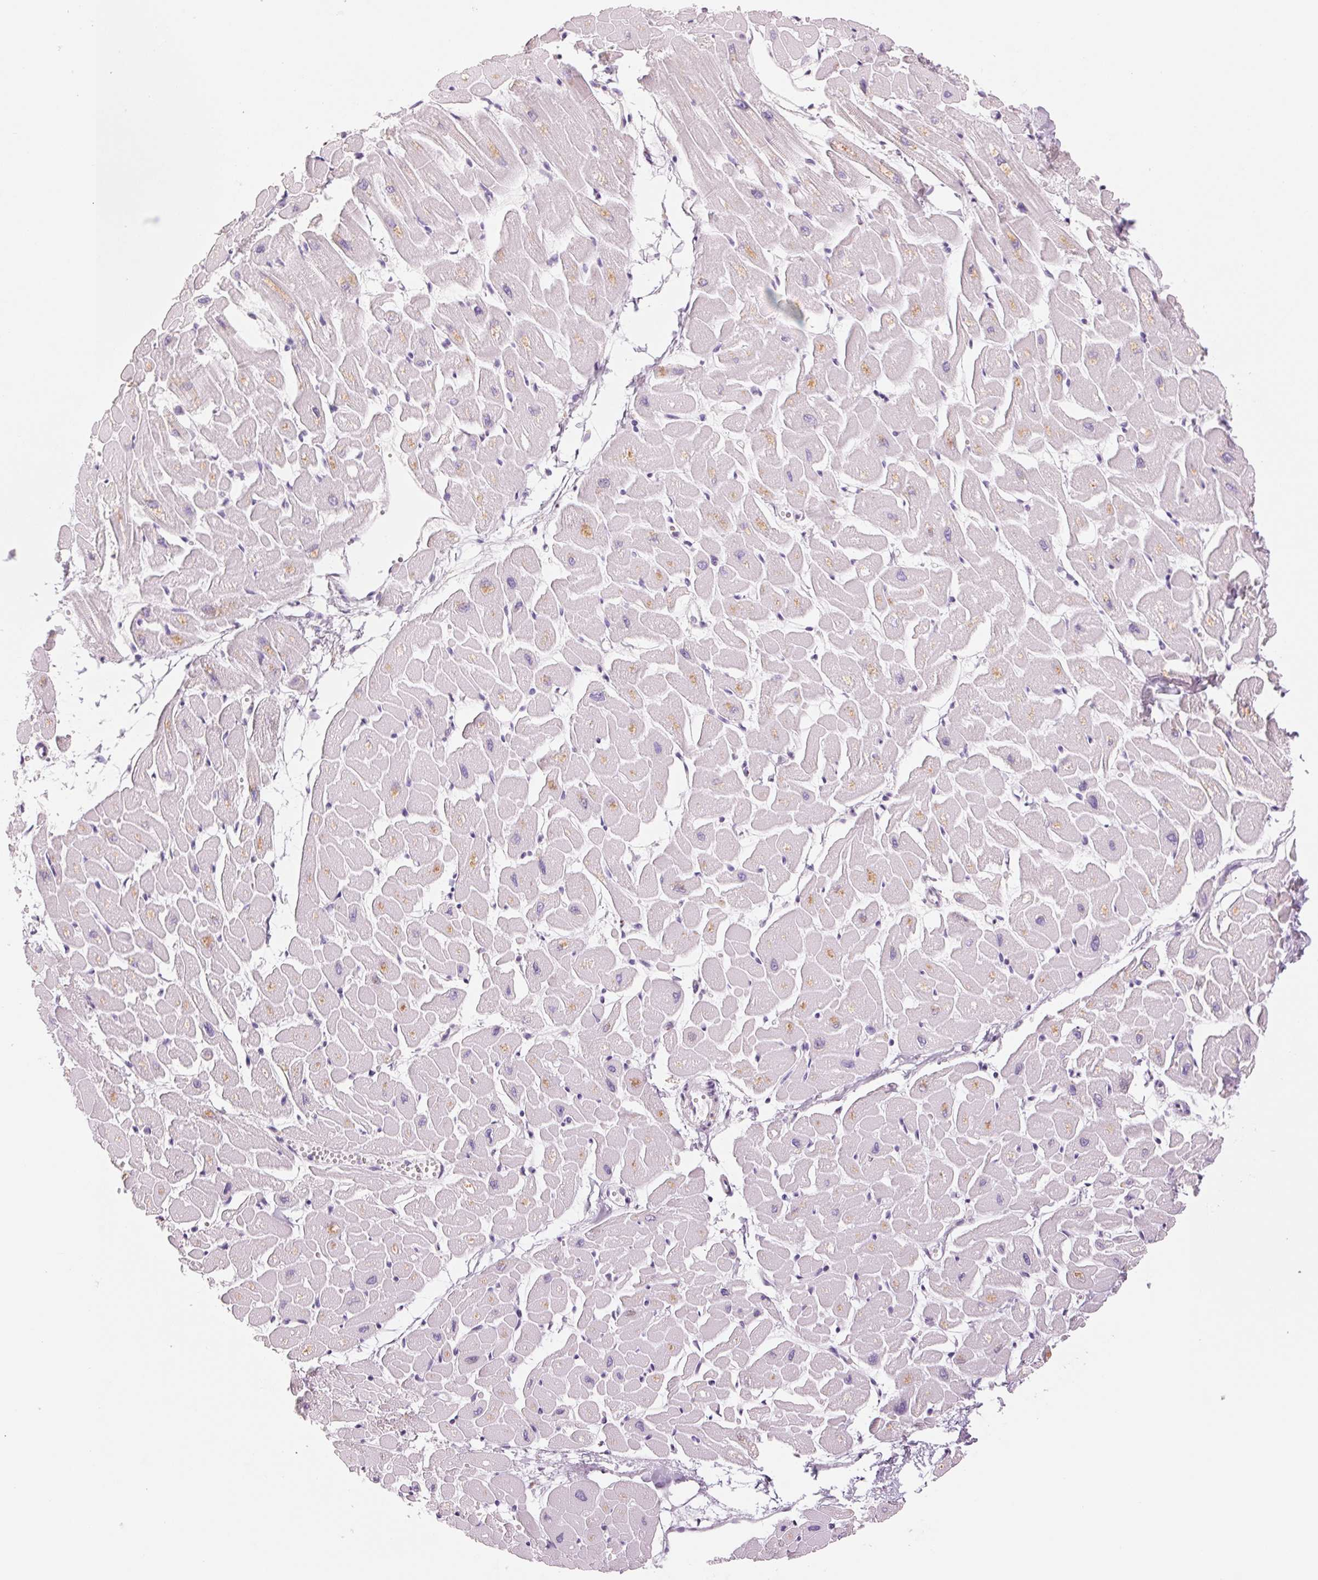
{"staining": {"intensity": "weak", "quantity": "<25%", "location": "cytoplasmic/membranous"}, "tissue": "heart muscle", "cell_type": "Cardiomyocytes", "image_type": "normal", "snomed": [{"axis": "morphology", "description": "Normal tissue, NOS"}, {"axis": "topography", "description": "Heart"}], "caption": "Cardiomyocytes show no significant staining in normal heart muscle.", "gene": "GALNT7", "patient": {"sex": "male", "age": 57}}